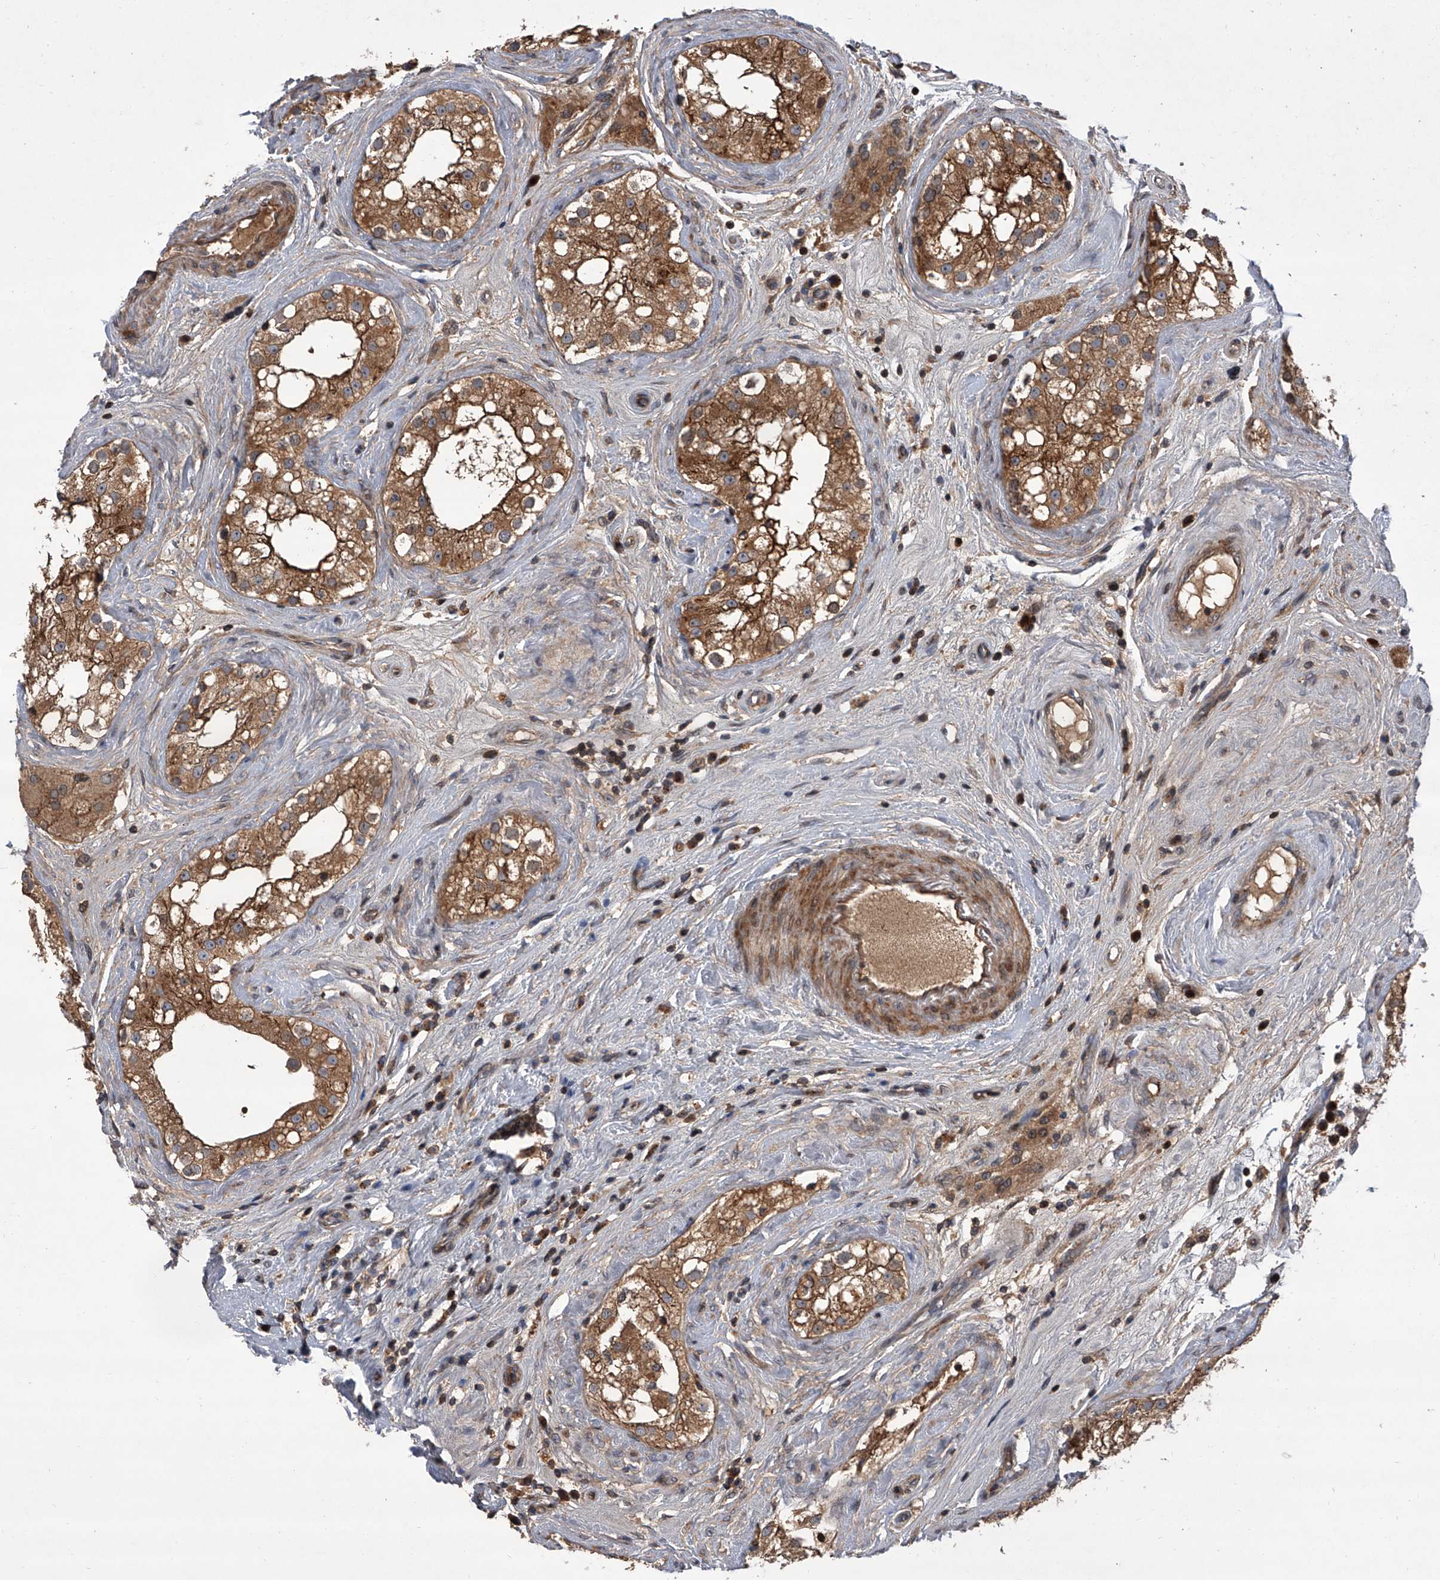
{"staining": {"intensity": "moderate", "quantity": ">75%", "location": "cytoplasmic/membranous"}, "tissue": "testis", "cell_type": "Cells in seminiferous ducts", "image_type": "normal", "snomed": [{"axis": "morphology", "description": "Normal tissue, NOS"}, {"axis": "topography", "description": "Testis"}], "caption": "Immunohistochemistry (IHC) image of benign human testis stained for a protein (brown), which displays medium levels of moderate cytoplasmic/membranous positivity in about >75% of cells in seminiferous ducts.", "gene": "USP47", "patient": {"sex": "male", "age": 84}}